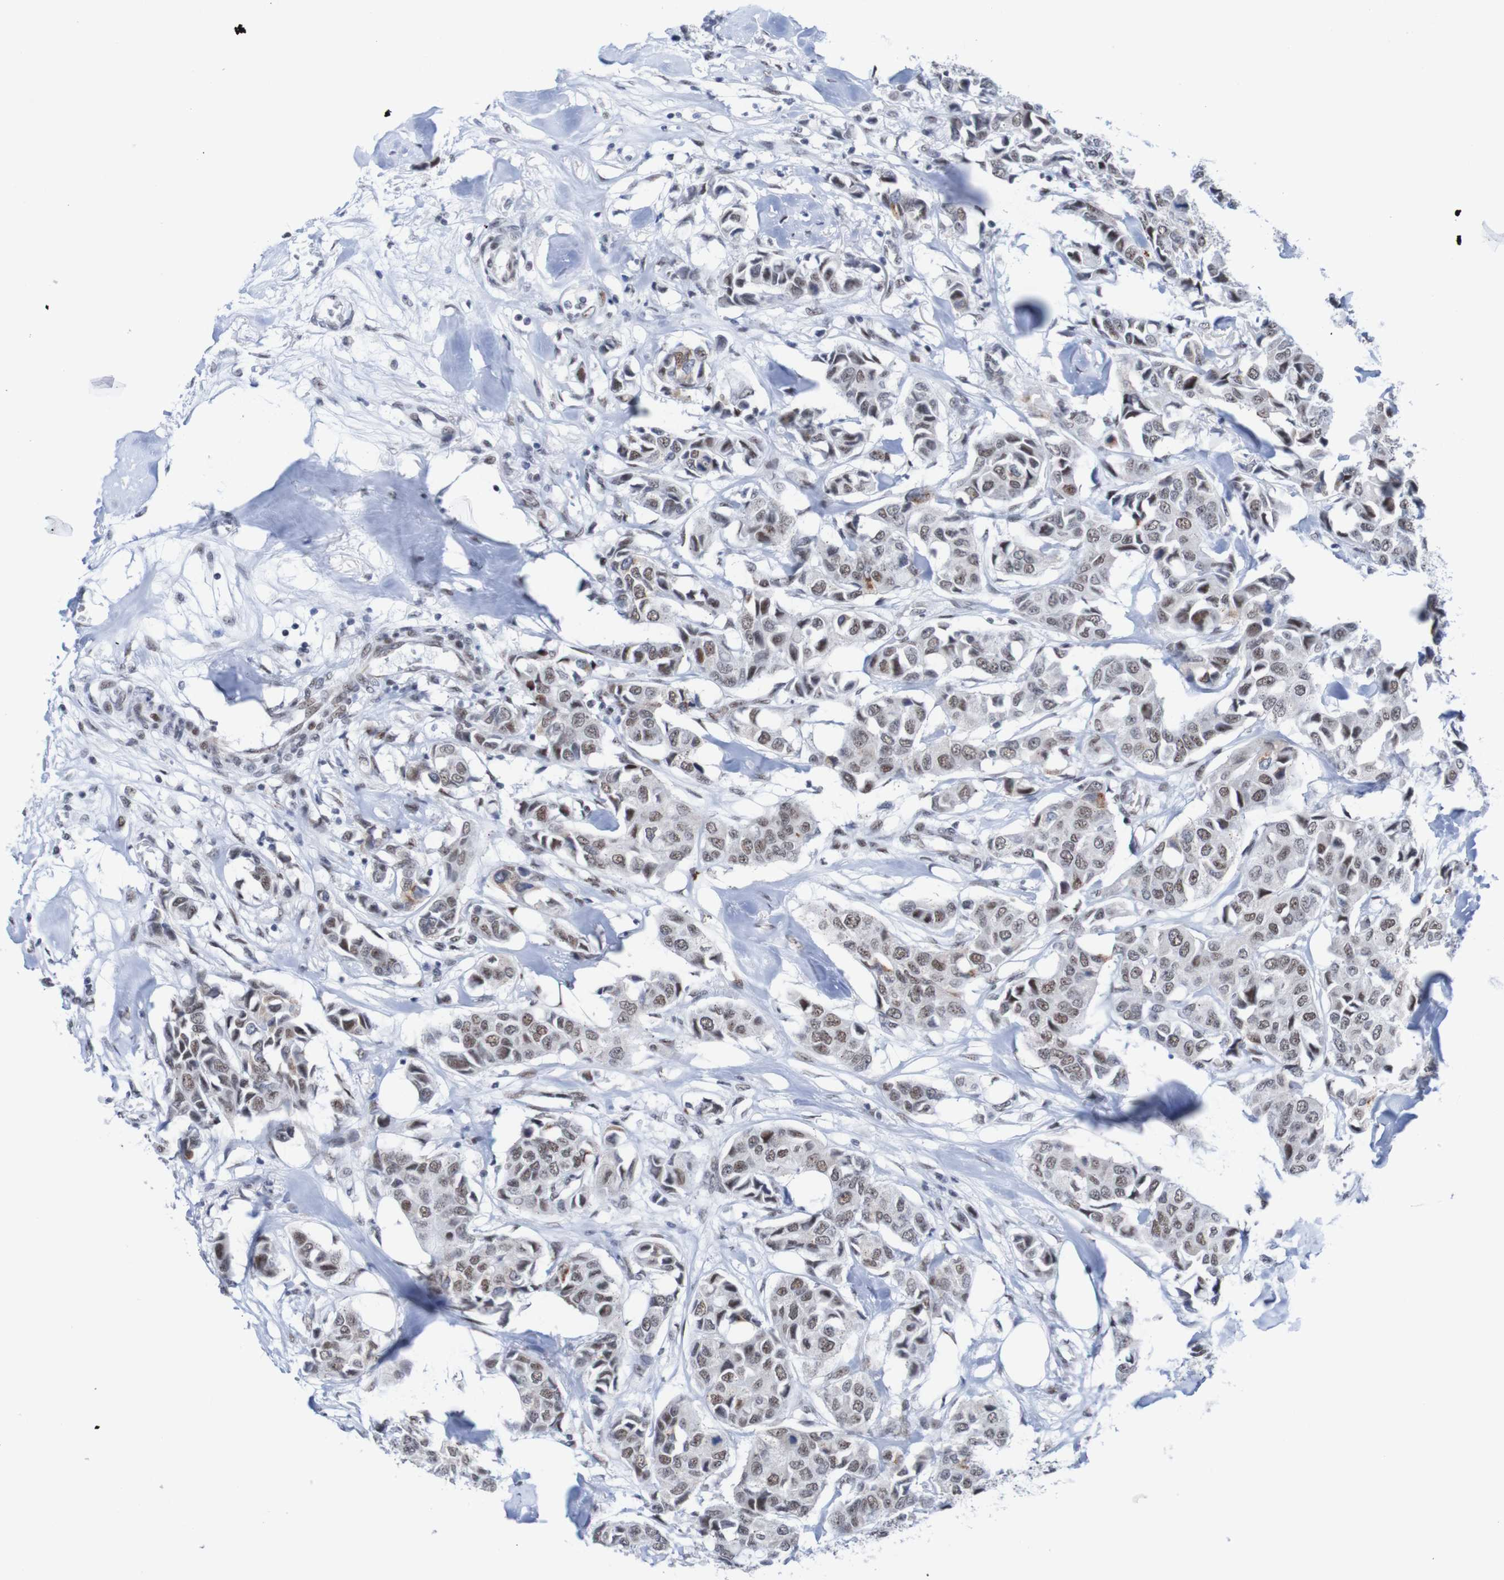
{"staining": {"intensity": "moderate", "quantity": "25%-75%", "location": "nuclear"}, "tissue": "breast cancer", "cell_type": "Tumor cells", "image_type": "cancer", "snomed": [{"axis": "morphology", "description": "Duct carcinoma"}, {"axis": "topography", "description": "Breast"}], "caption": "Tumor cells show moderate nuclear positivity in about 25%-75% of cells in breast cancer (intraductal carcinoma). (IHC, brightfield microscopy, high magnification).", "gene": "CDC5L", "patient": {"sex": "female", "age": 80}}